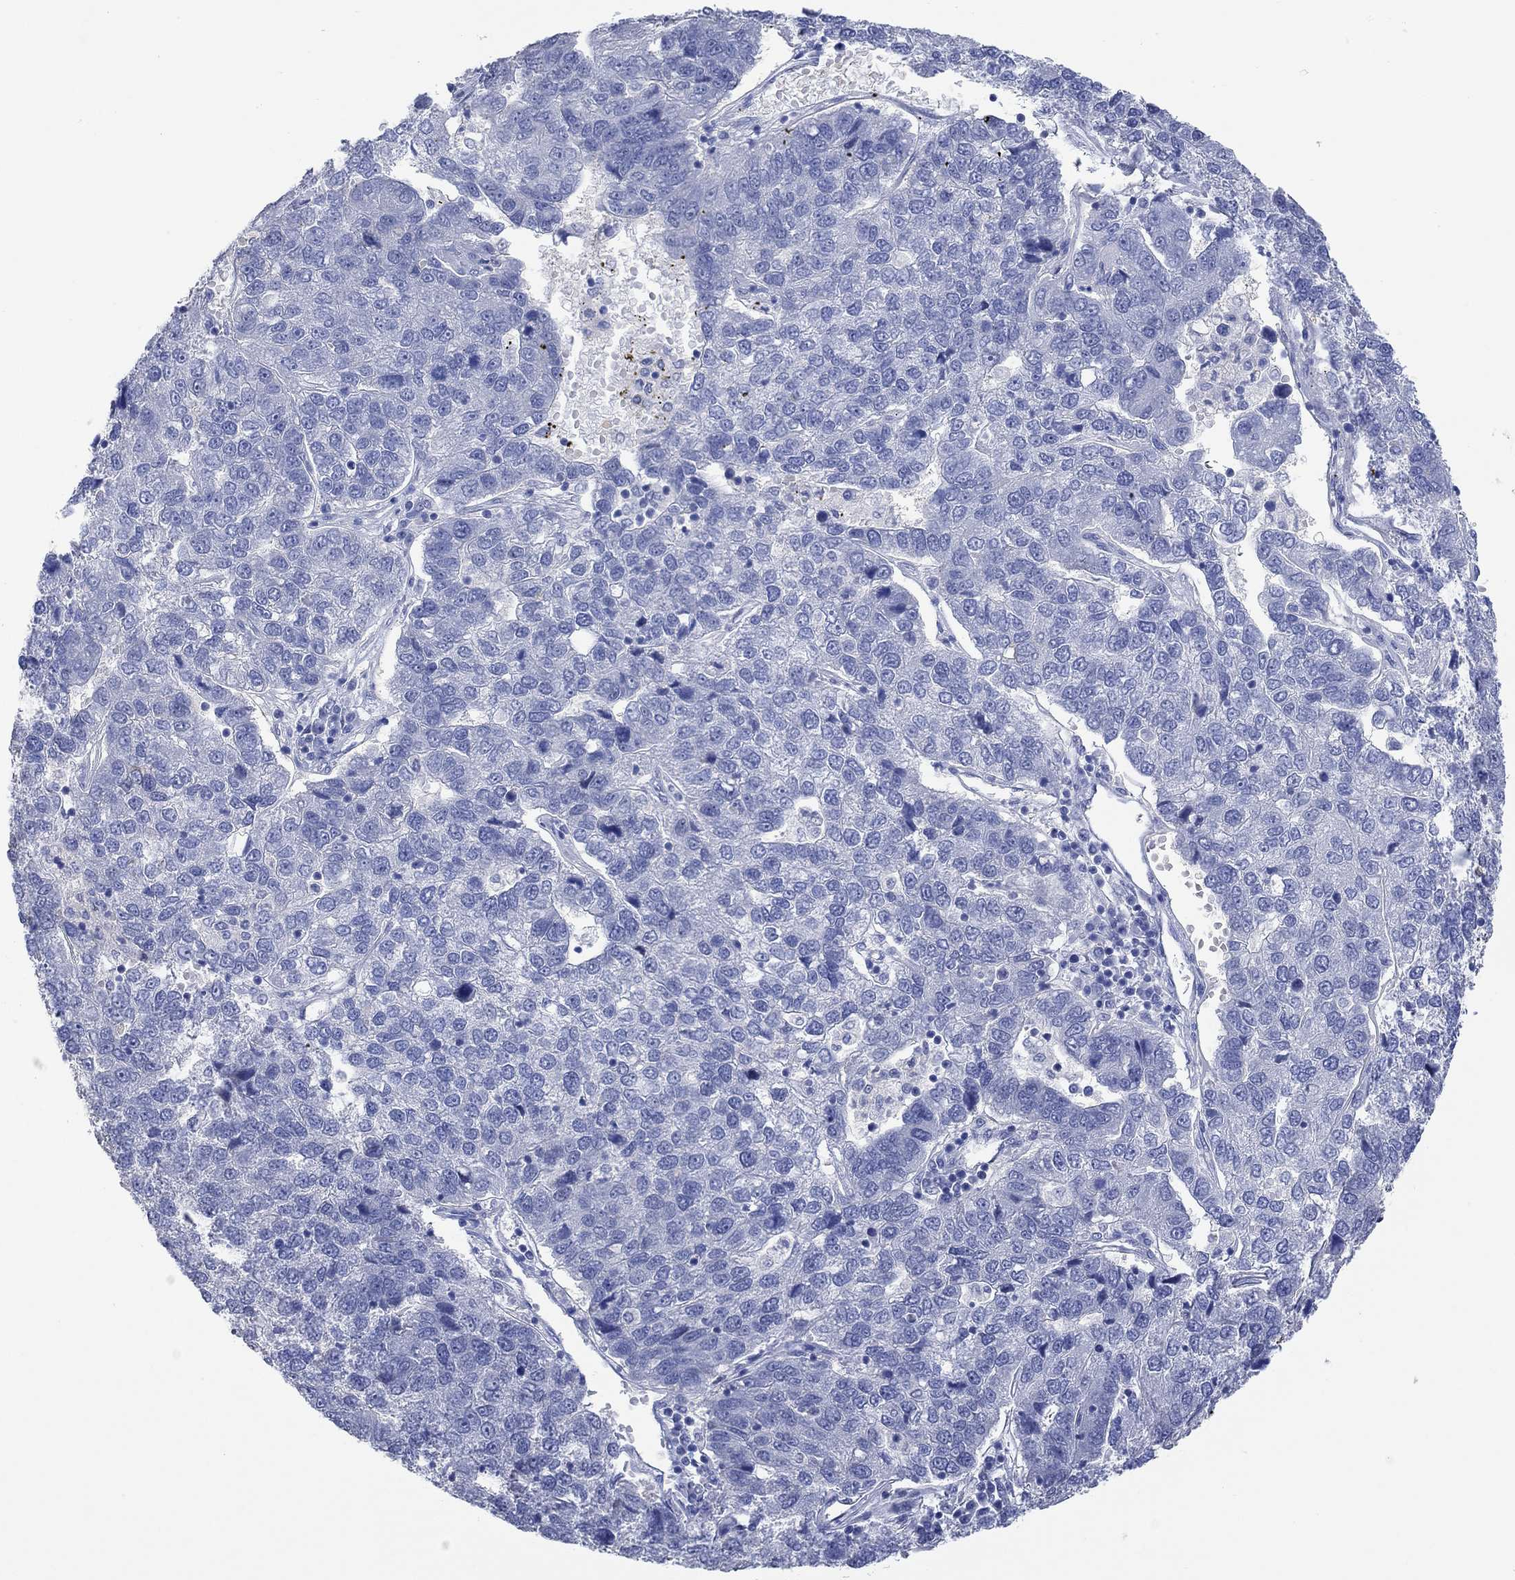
{"staining": {"intensity": "negative", "quantity": "none", "location": "none"}, "tissue": "pancreatic cancer", "cell_type": "Tumor cells", "image_type": "cancer", "snomed": [{"axis": "morphology", "description": "Adenocarcinoma, NOS"}, {"axis": "topography", "description": "Pancreas"}], "caption": "Micrograph shows no protein expression in tumor cells of pancreatic cancer (adenocarcinoma) tissue.", "gene": "PNMA5", "patient": {"sex": "female", "age": 61}}